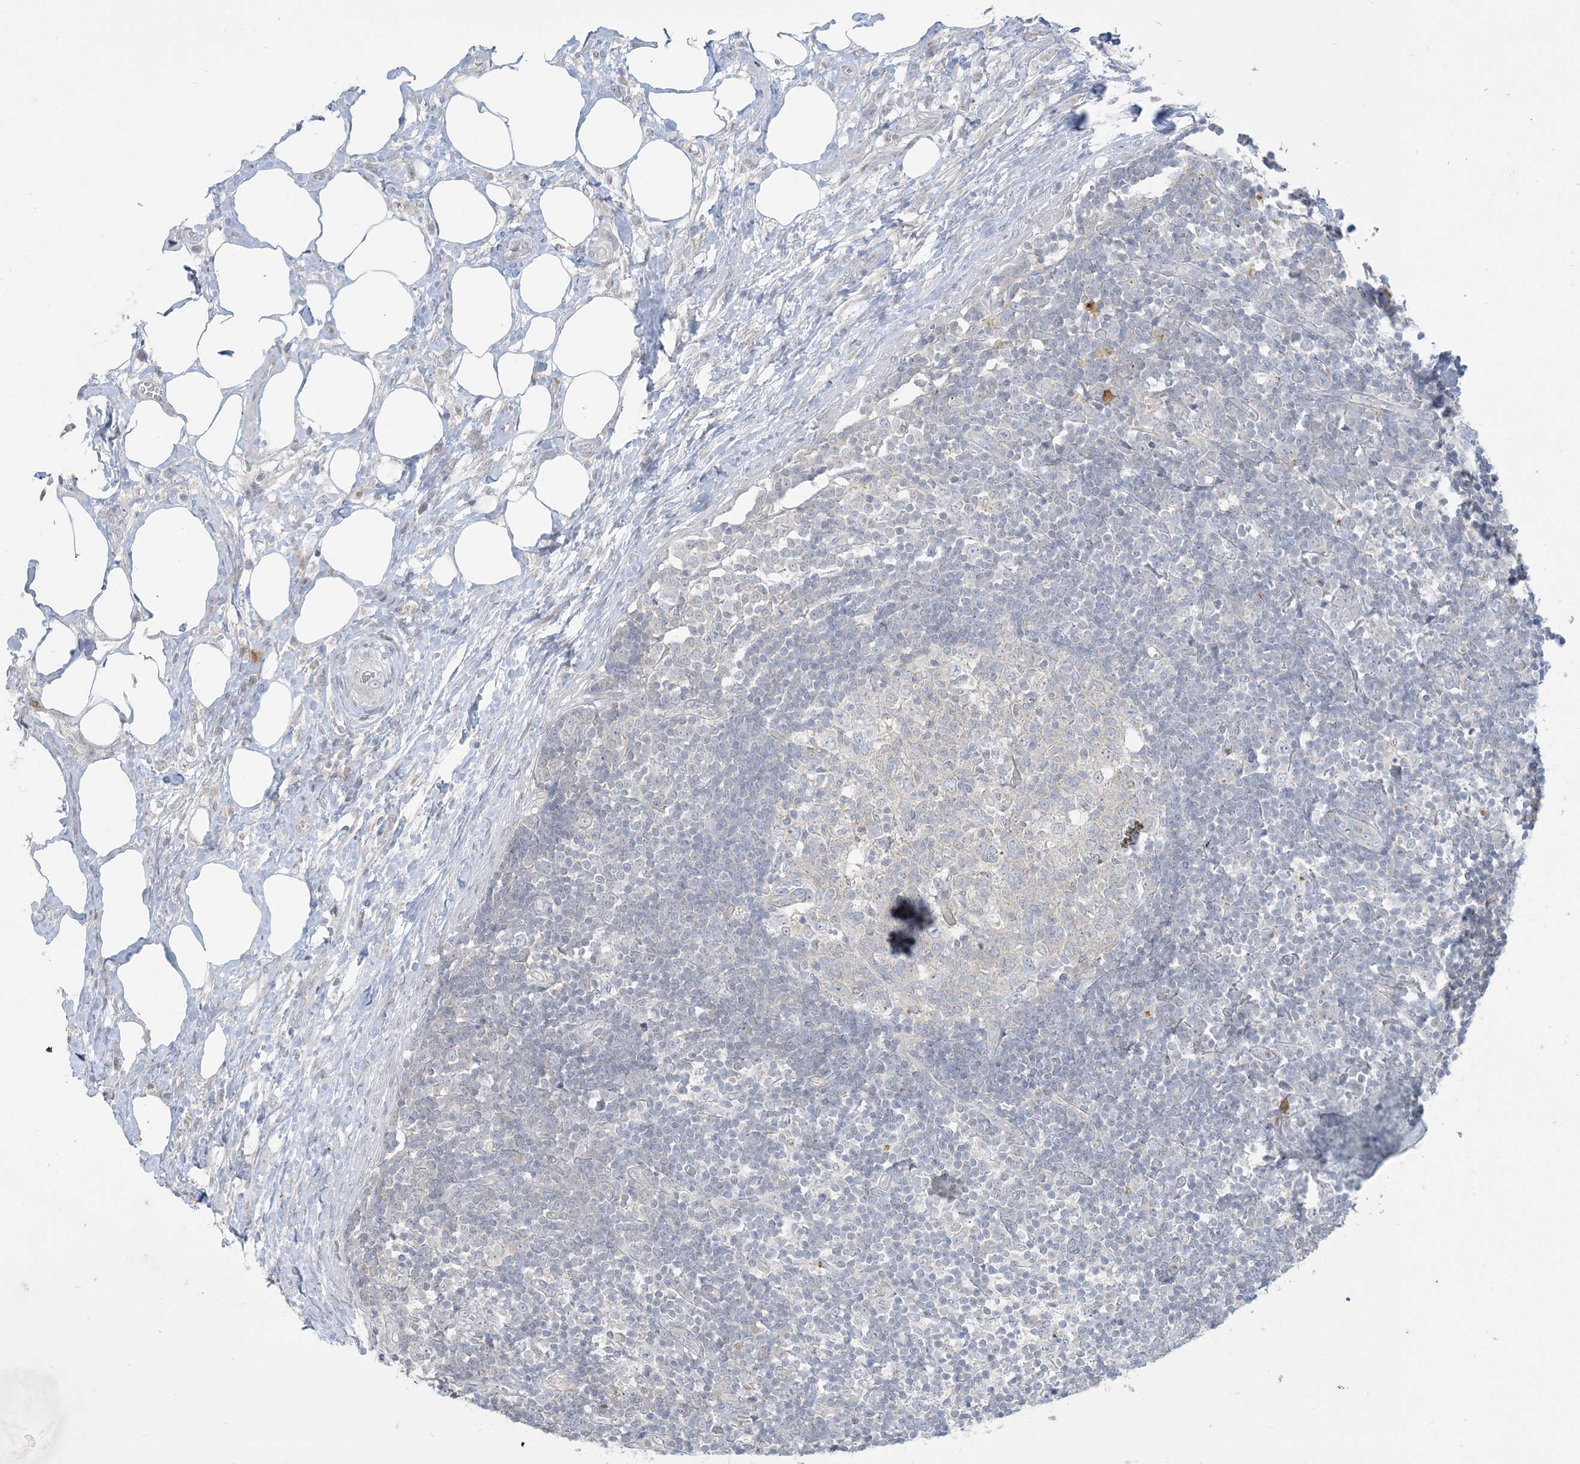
{"staining": {"intensity": "negative", "quantity": "none", "location": "none"}, "tissue": "lymph node", "cell_type": "Germinal center cells", "image_type": "normal", "snomed": [{"axis": "morphology", "description": "Normal tissue, NOS"}, {"axis": "morphology", "description": "Squamous cell carcinoma, metastatic, NOS"}, {"axis": "topography", "description": "Lymph node"}], "caption": "An image of lymph node stained for a protein exhibits no brown staining in germinal center cells. (Brightfield microscopy of DAB immunohistochemistry at high magnification).", "gene": "KIF3A", "patient": {"sex": "male", "age": 73}}